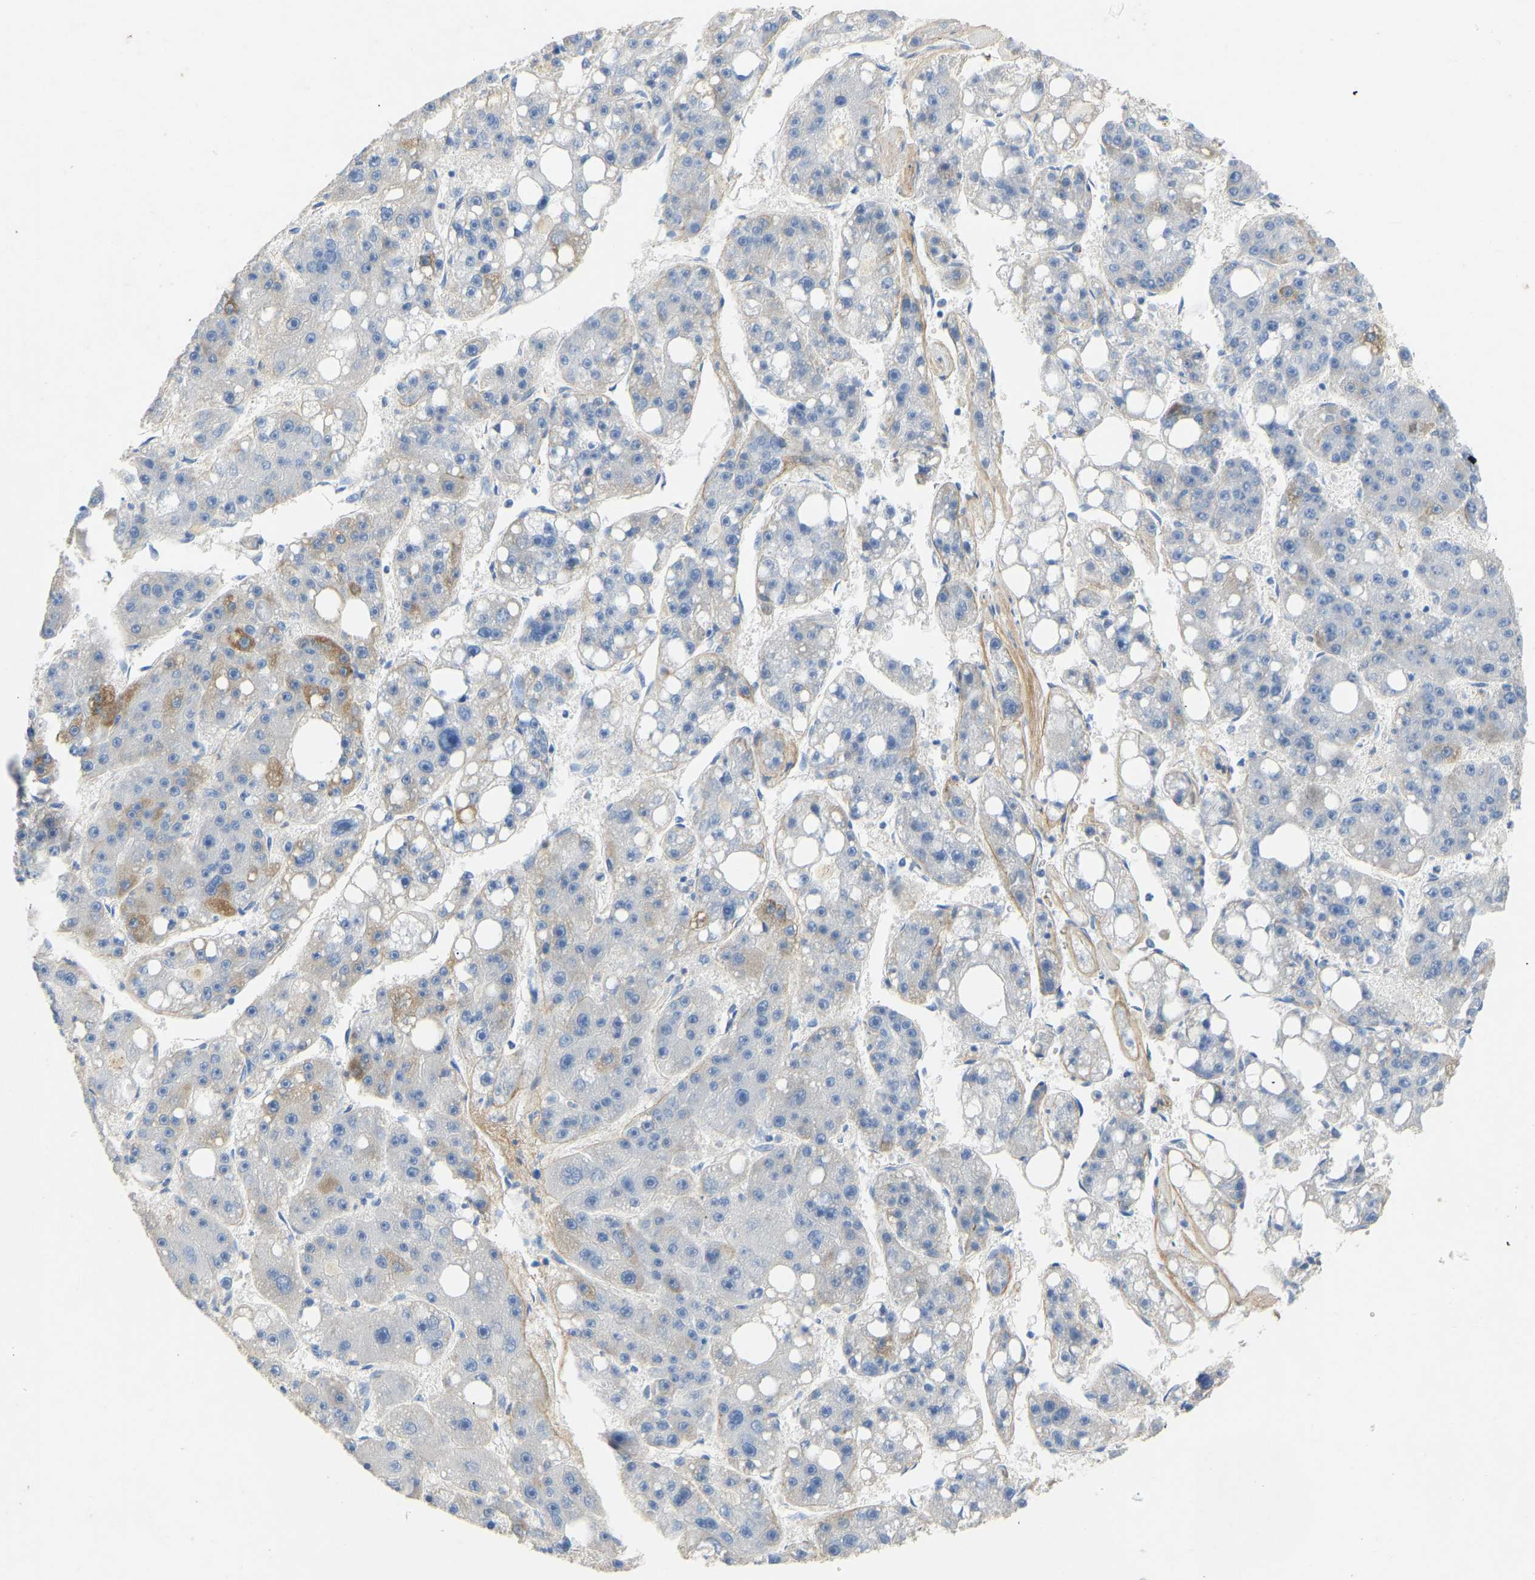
{"staining": {"intensity": "moderate", "quantity": "<25%", "location": "cytoplasmic/membranous"}, "tissue": "liver cancer", "cell_type": "Tumor cells", "image_type": "cancer", "snomed": [{"axis": "morphology", "description": "Carcinoma, Hepatocellular, NOS"}, {"axis": "topography", "description": "Liver"}], "caption": "Immunohistochemistry of human liver cancer (hepatocellular carcinoma) shows low levels of moderate cytoplasmic/membranous positivity in approximately <25% of tumor cells. (DAB = brown stain, brightfield microscopy at high magnification).", "gene": "TECTA", "patient": {"sex": "female", "age": 61}}